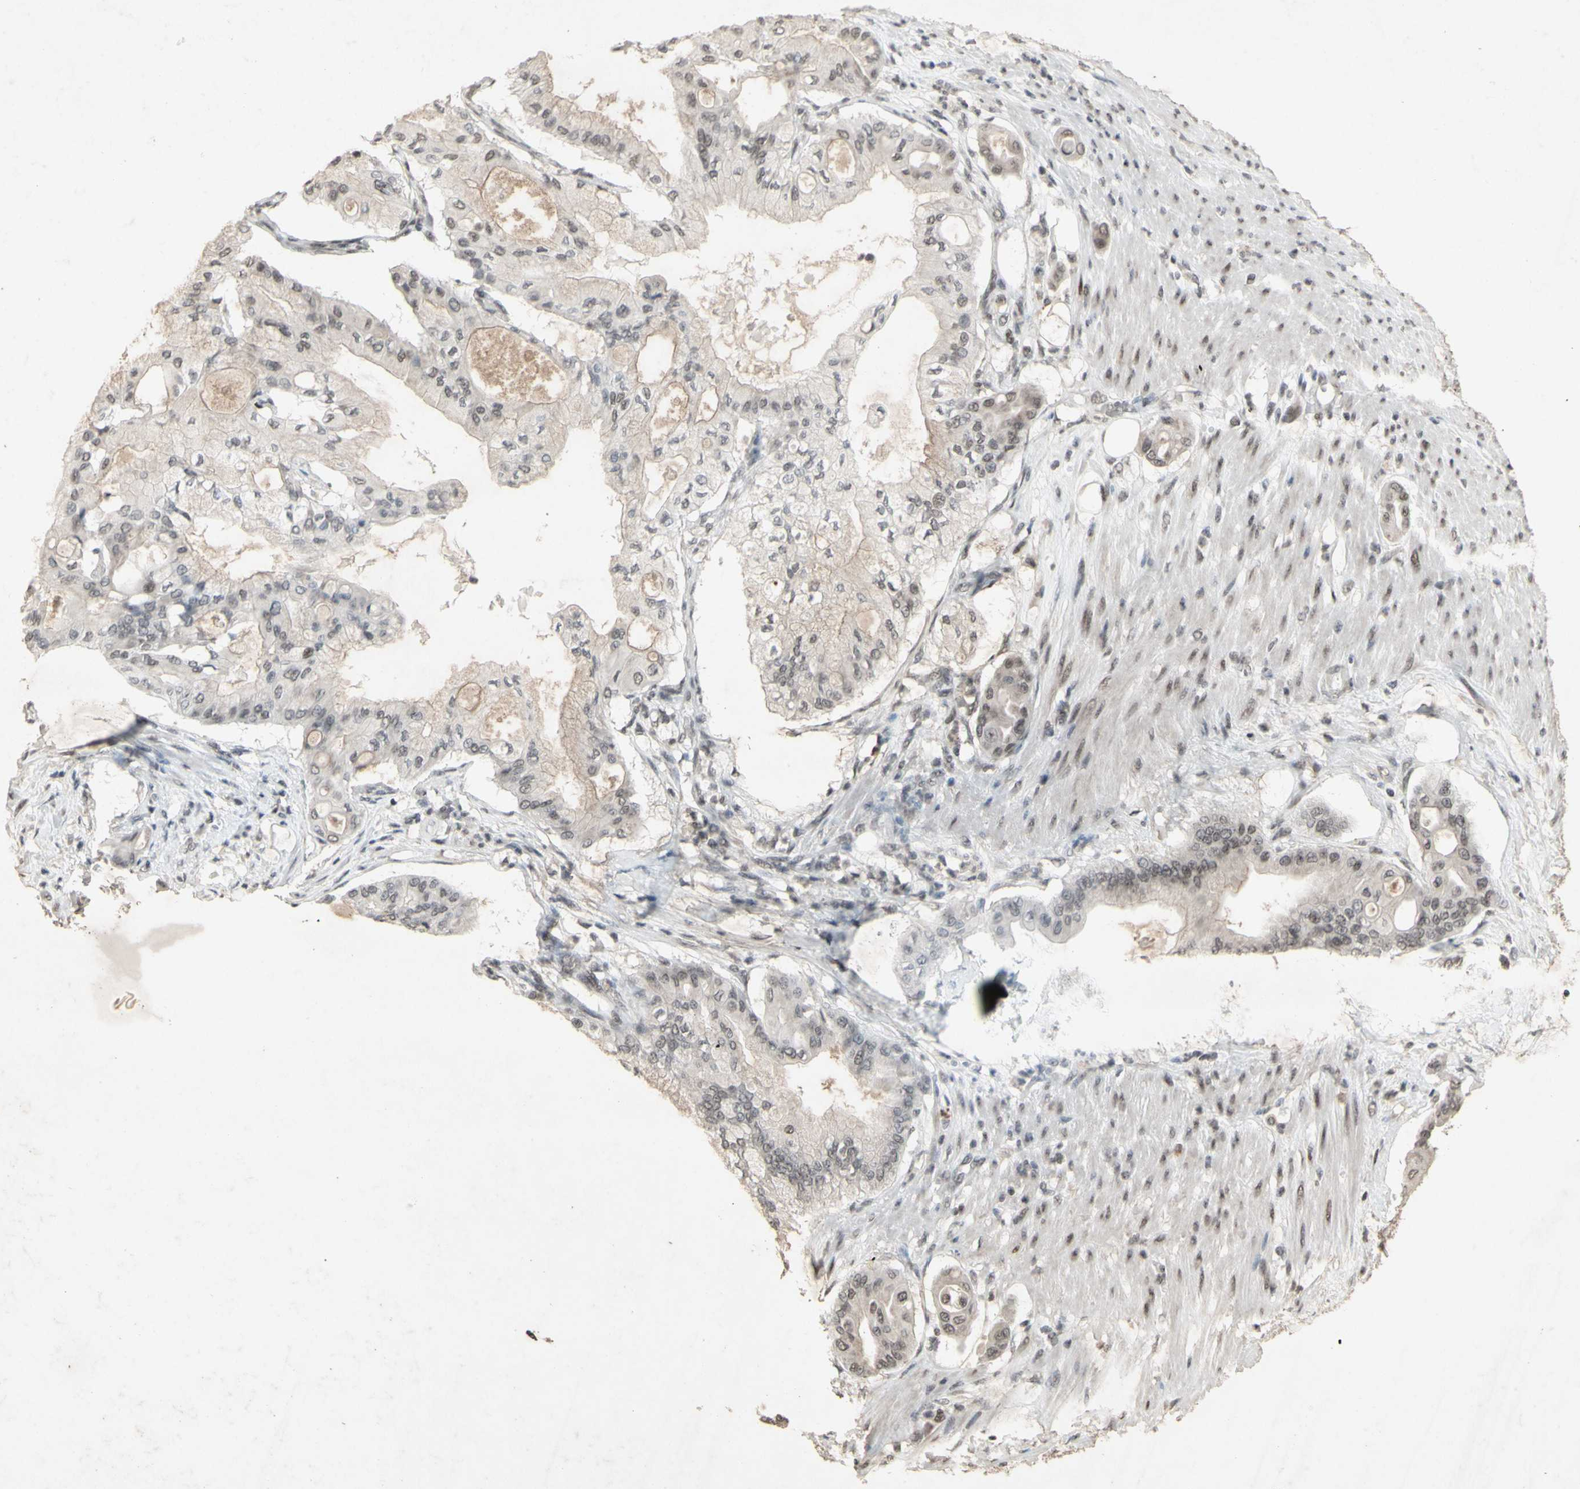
{"staining": {"intensity": "moderate", "quantity": ">75%", "location": "cytoplasmic/membranous,nuclear"}, "tissue": "pancreatic cancer", "cell_type": "Tumor cells", "image_type": "cancer", "snomed": [{"axis": "morphology", "description": "Adenocarcinoma, NOS"}, {"axis": "morphology", "description": "Adenocarcinoma, metastatic, NOS"}, {"axis": "topography", "description": "Lymph node"}, {"axis": "topography", "description": "Pancreas"}, {"axis": "topography", "description": "Duodenum"}], "caption": "Brown immunohistochemical staining in human metastatic adenocarcinoma (pancreatic) demonstrates moderate cytoplasmic/membranous and nuclear expression in approximately >75% of tumor cells.", "gene": "CENPB", "patient": {"sex": "female", "age": 64}}